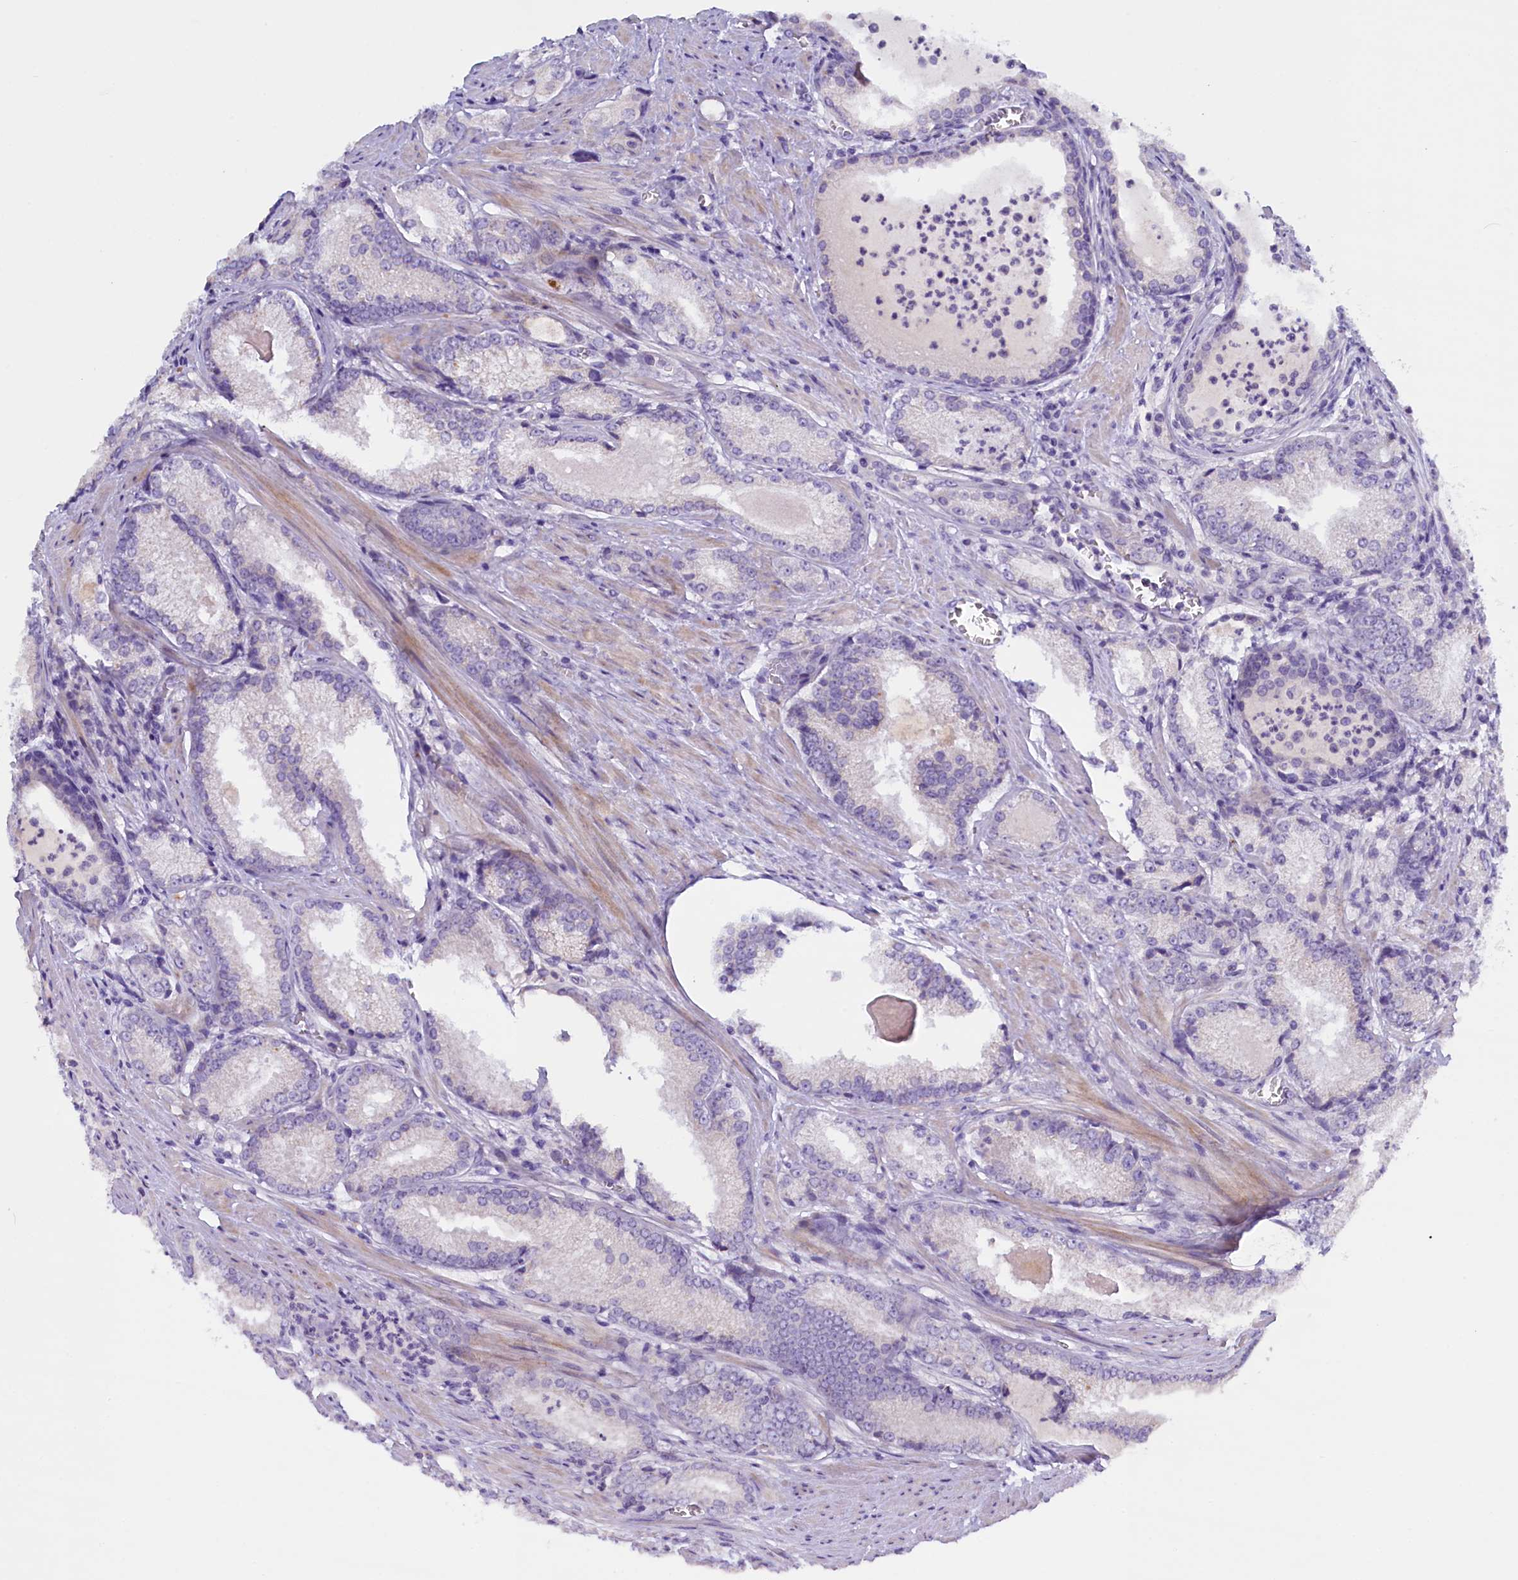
{"staining": {"intensity": "negative", "quantity": "none", "location": "none"}, "tissue": "prostate cancer", "cell_type": "Tumor cells", "image_type": "cancer", "snomed": [{"axis": "morphology", "description": "Adenocarcinoma, Low grade"}, {"axis": "topography", "description": "Prostate"}], "caption": "Tumor cells are negative for protein expression in human prostate cancer (low-grade adenocarcinoma).", "gene": "RTTN", "patient": {"sex": "male", "age": 54}}